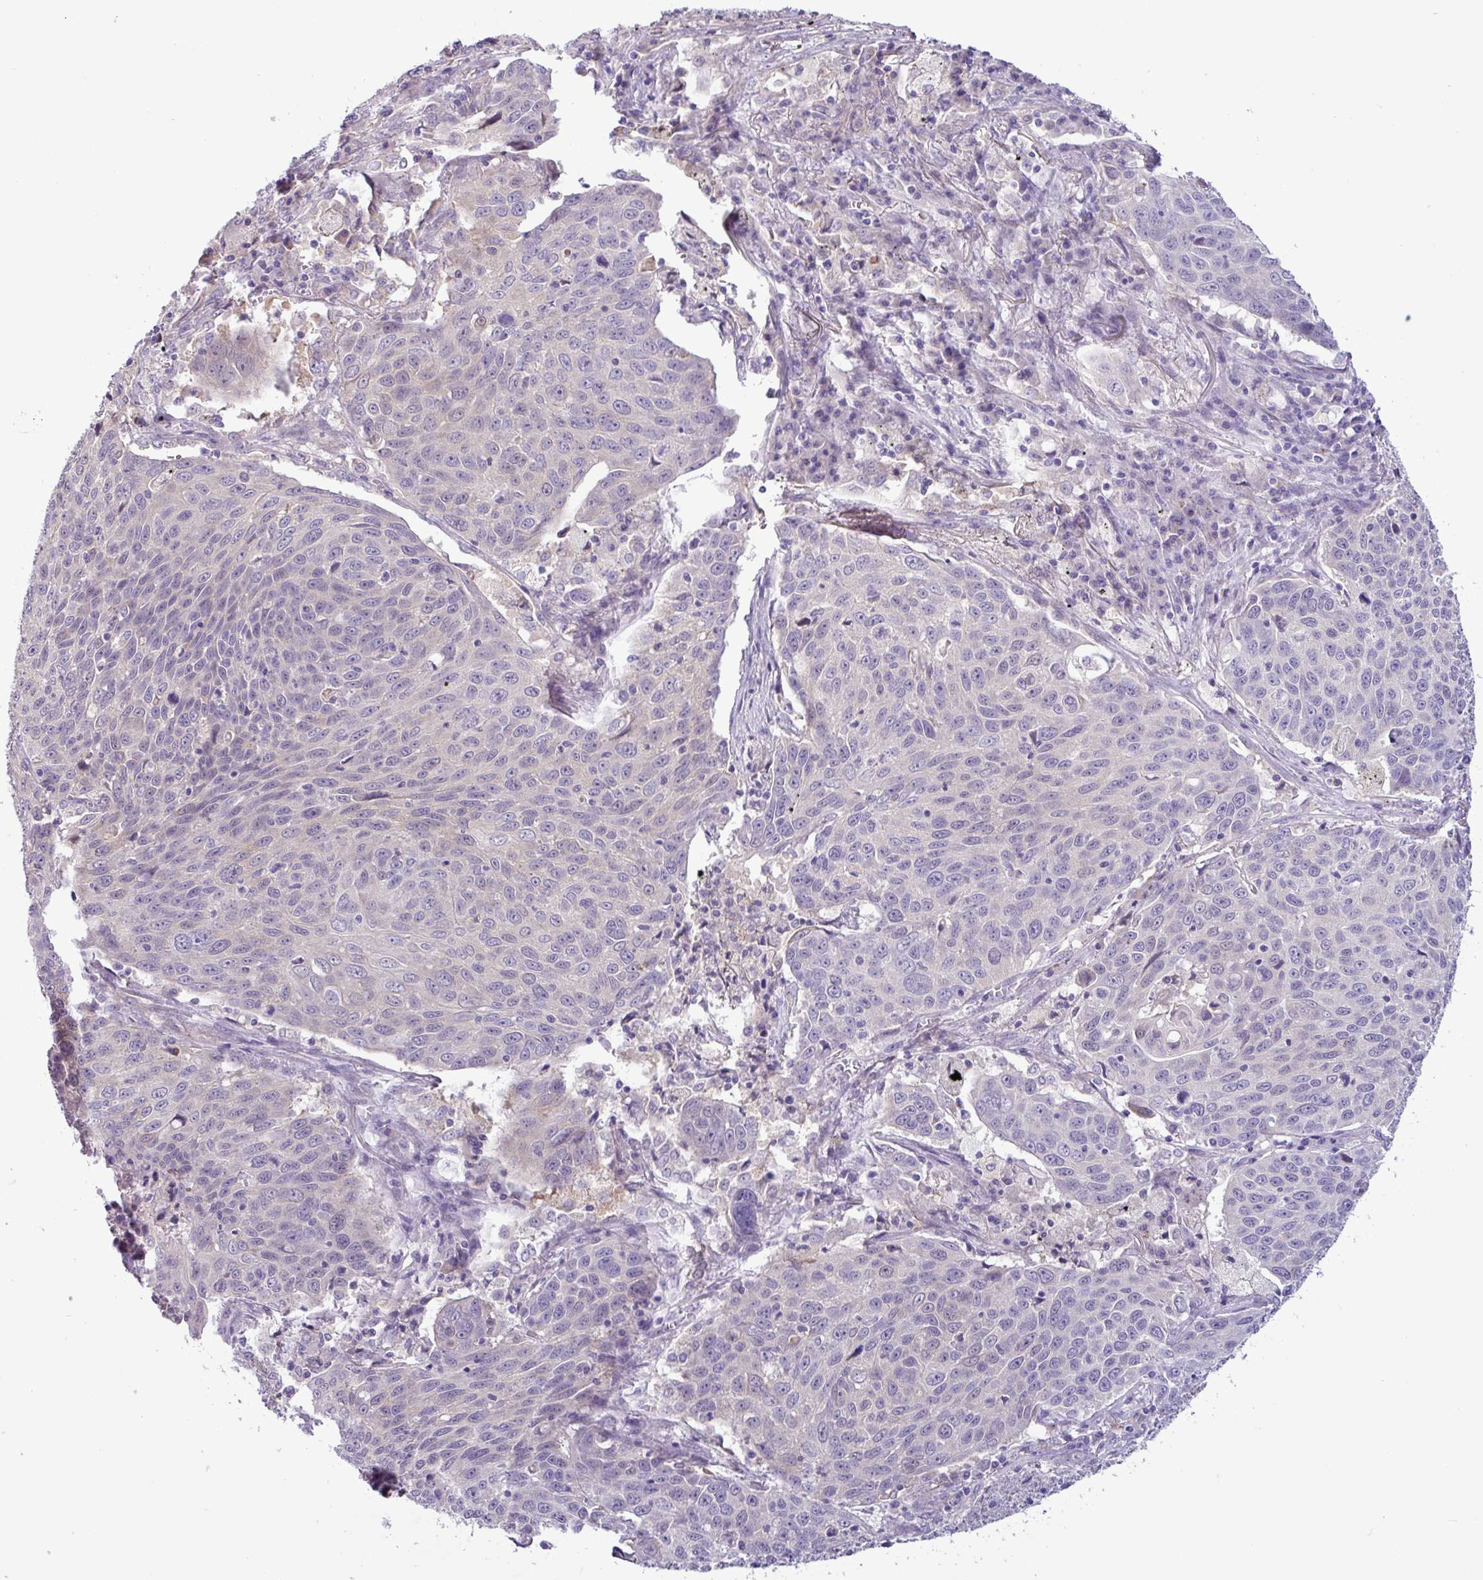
{"staining": {"intensity": "moderate", "quantity": "<25%", "location": "cytoplasmic/membranous"}, "tissue": "lung cancer", "cell_type": "Tumor cells", "image_type": "cancer", "snomed": [{"axis": "morphology", "description": "Squamous cell carcinoma, NOS"}, {"axis": "topography", "description": "Lung"}], "caption": "Tumor cells display low levels of moderate cytoplasmic/membranous staining in approximately <25% of cells in human lung squamous cell carcinoma. (brown staining indicates protein expression, while blue staining denotes nuclei).", "gene": "PNLDC1", "patient": {"sex": "male", "age": 78}}